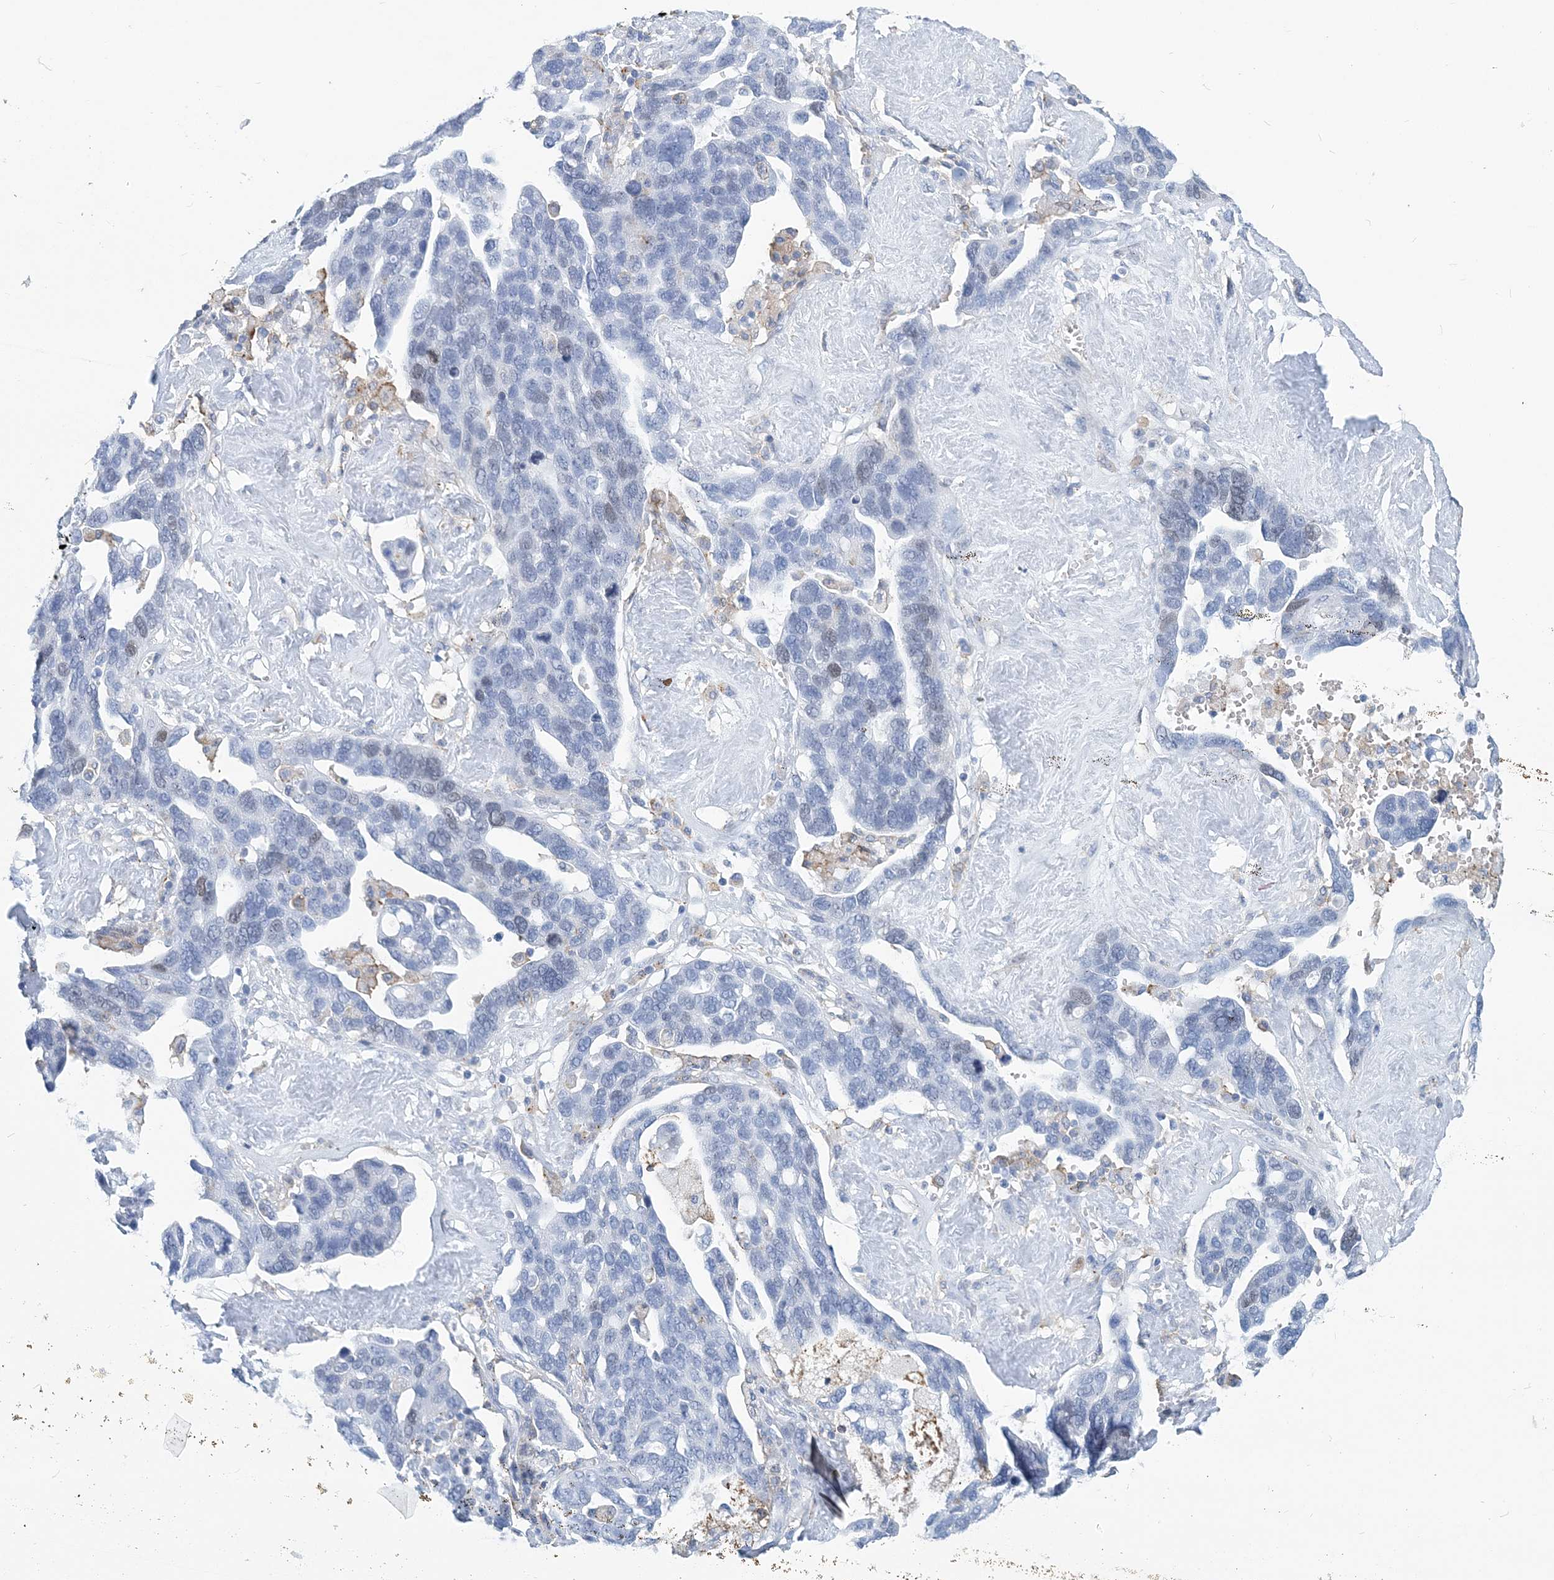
{"staining": {"intensity": "negative", "quantity": "none", "location": "none"}, "tissue": "ovarian cancer", "cell_type": "Tumor cells", "image_type": "cancer", "snomed": [{"axis": "morphology", "description": "Cystadenocarcinoma, serous, NOS"}, {"axis": "topography", "description": "Ovary"}], "caption": "DAB (3,3'-diaminobenzidine) immunohistochemical staining of human ovarian cancer shows no significant positivity in tumor cells. The staining was performed using DAB (3,3'-diaminobenzidine) to visualize the protein expression in brown, while the nuclei were stained in blue with hematoxylin (Magnification: 20x).", "gene": "NKX6-1", "patient": {"sex": "female", "age": 54}}